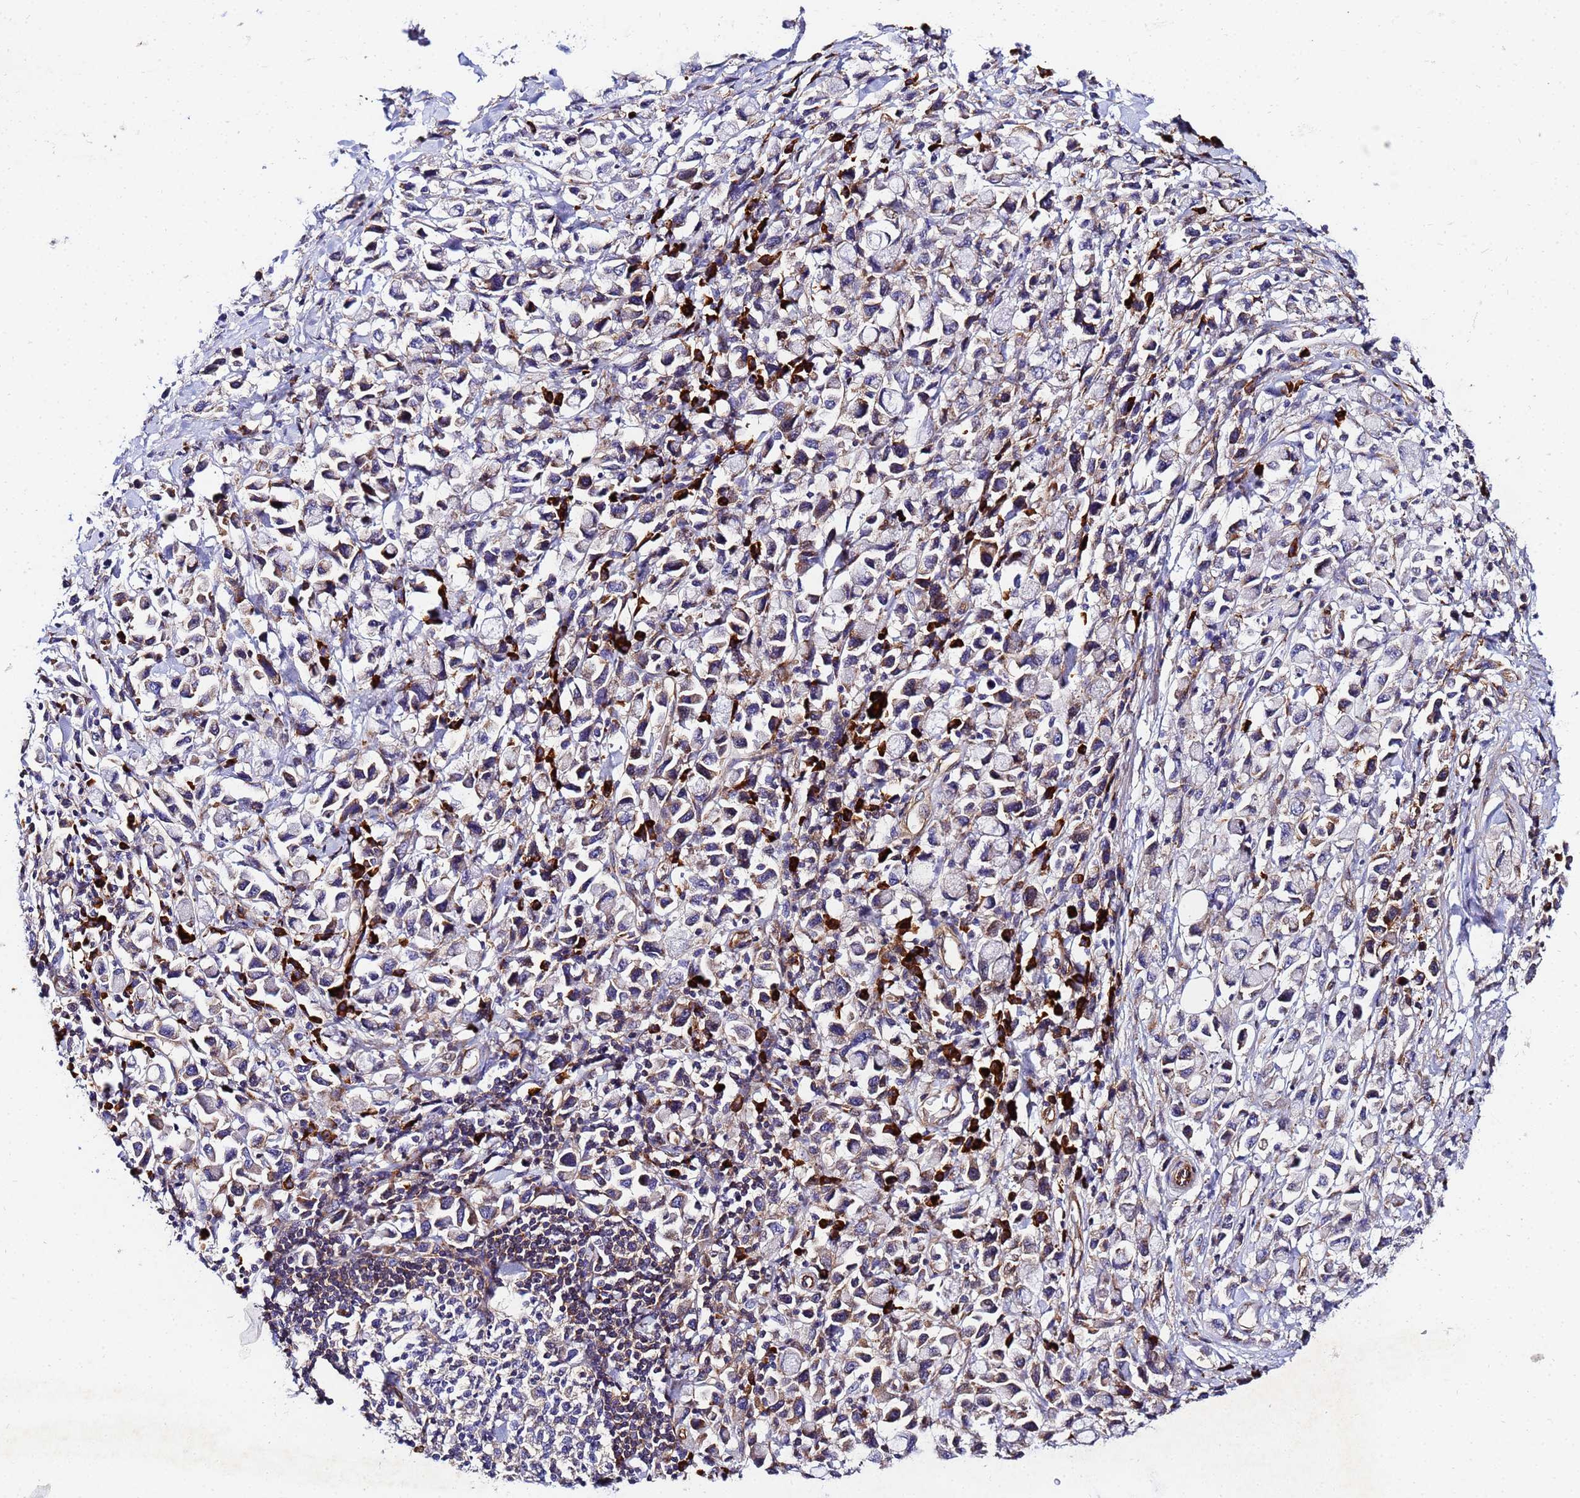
{"staining": {"intensity": "weak", "quantity": "25%-75%", "location": "cytoplasmic/membranous"}, "tissue": "stomach cancer", "cell_type": "Tumor cells", "image_type": "cancer", "snomed": [{"axis": "morphology", "description": "Adenocarcinoma, NOS"}, {"axis": "topography", "description": "Stomach"}], "caption": "IHC micrograph of stomach adenocarcinoma stained for a protein (brown), which displays low levels of weak cytoplasmic/membranous positivity in approximately 25%-75% of tumor cells.", "gene": "POM121", "patient": {"sex": "female", "age": 81}}